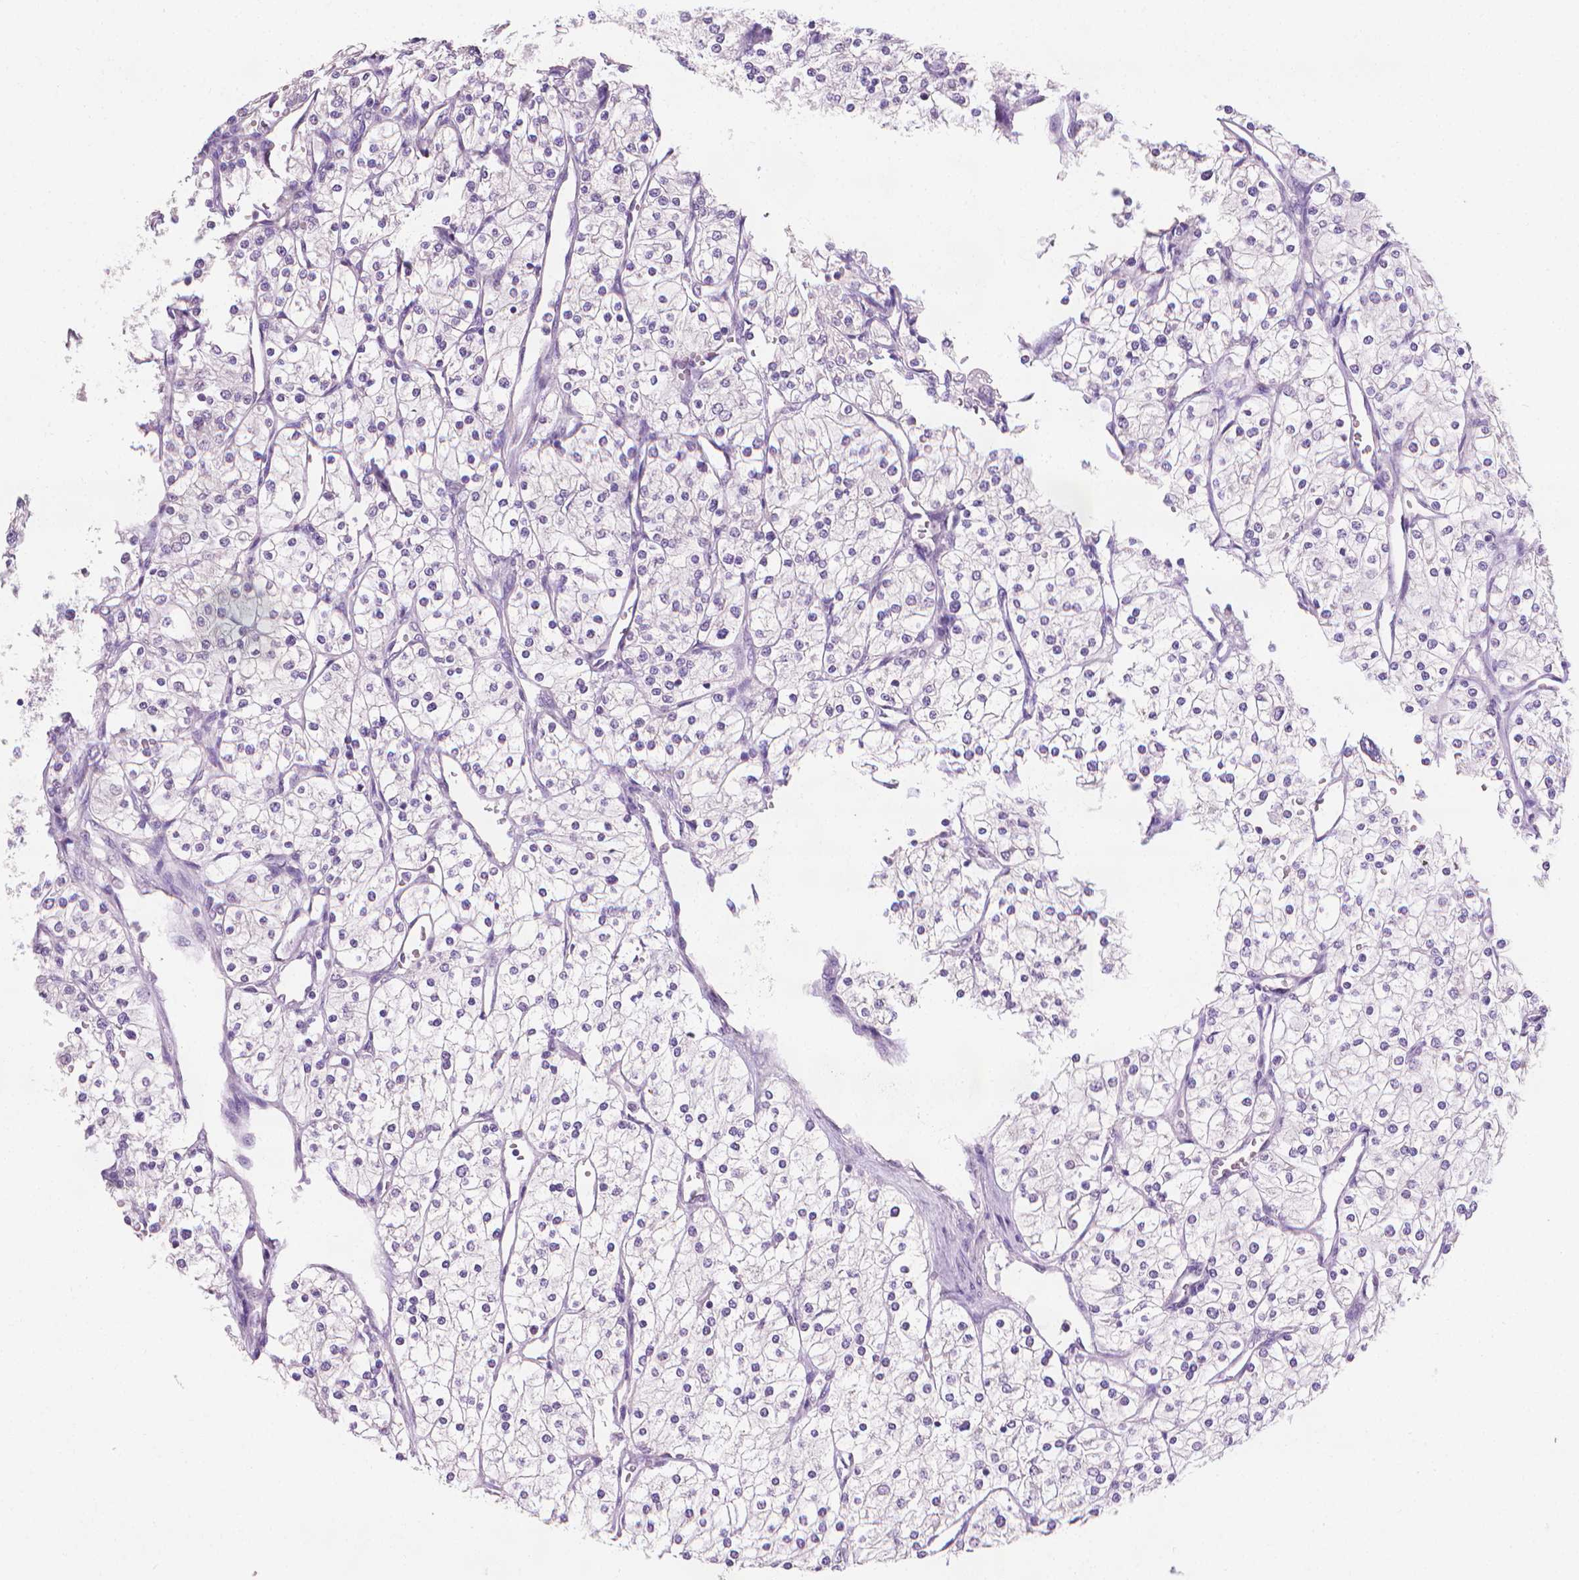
{"staining": {"intensity": "negative", "quantity": "none", "location": "none"}, "tissue": "renal cancer", "cell_type": "Tumor cells", "image_type": "cancer", "snomed": [{"axis": "morphology", "description": "Adenocarcinoma, NOS"}, {"axis": "topography", "description": "Kidney"}], "caption": "Immunohistochemistry (IHC) of human adenocarcinoma (renal) demonstrates no expression in tumor cells.", "gene": "FASN", "patient": {"sex": "male", "age": 80}}